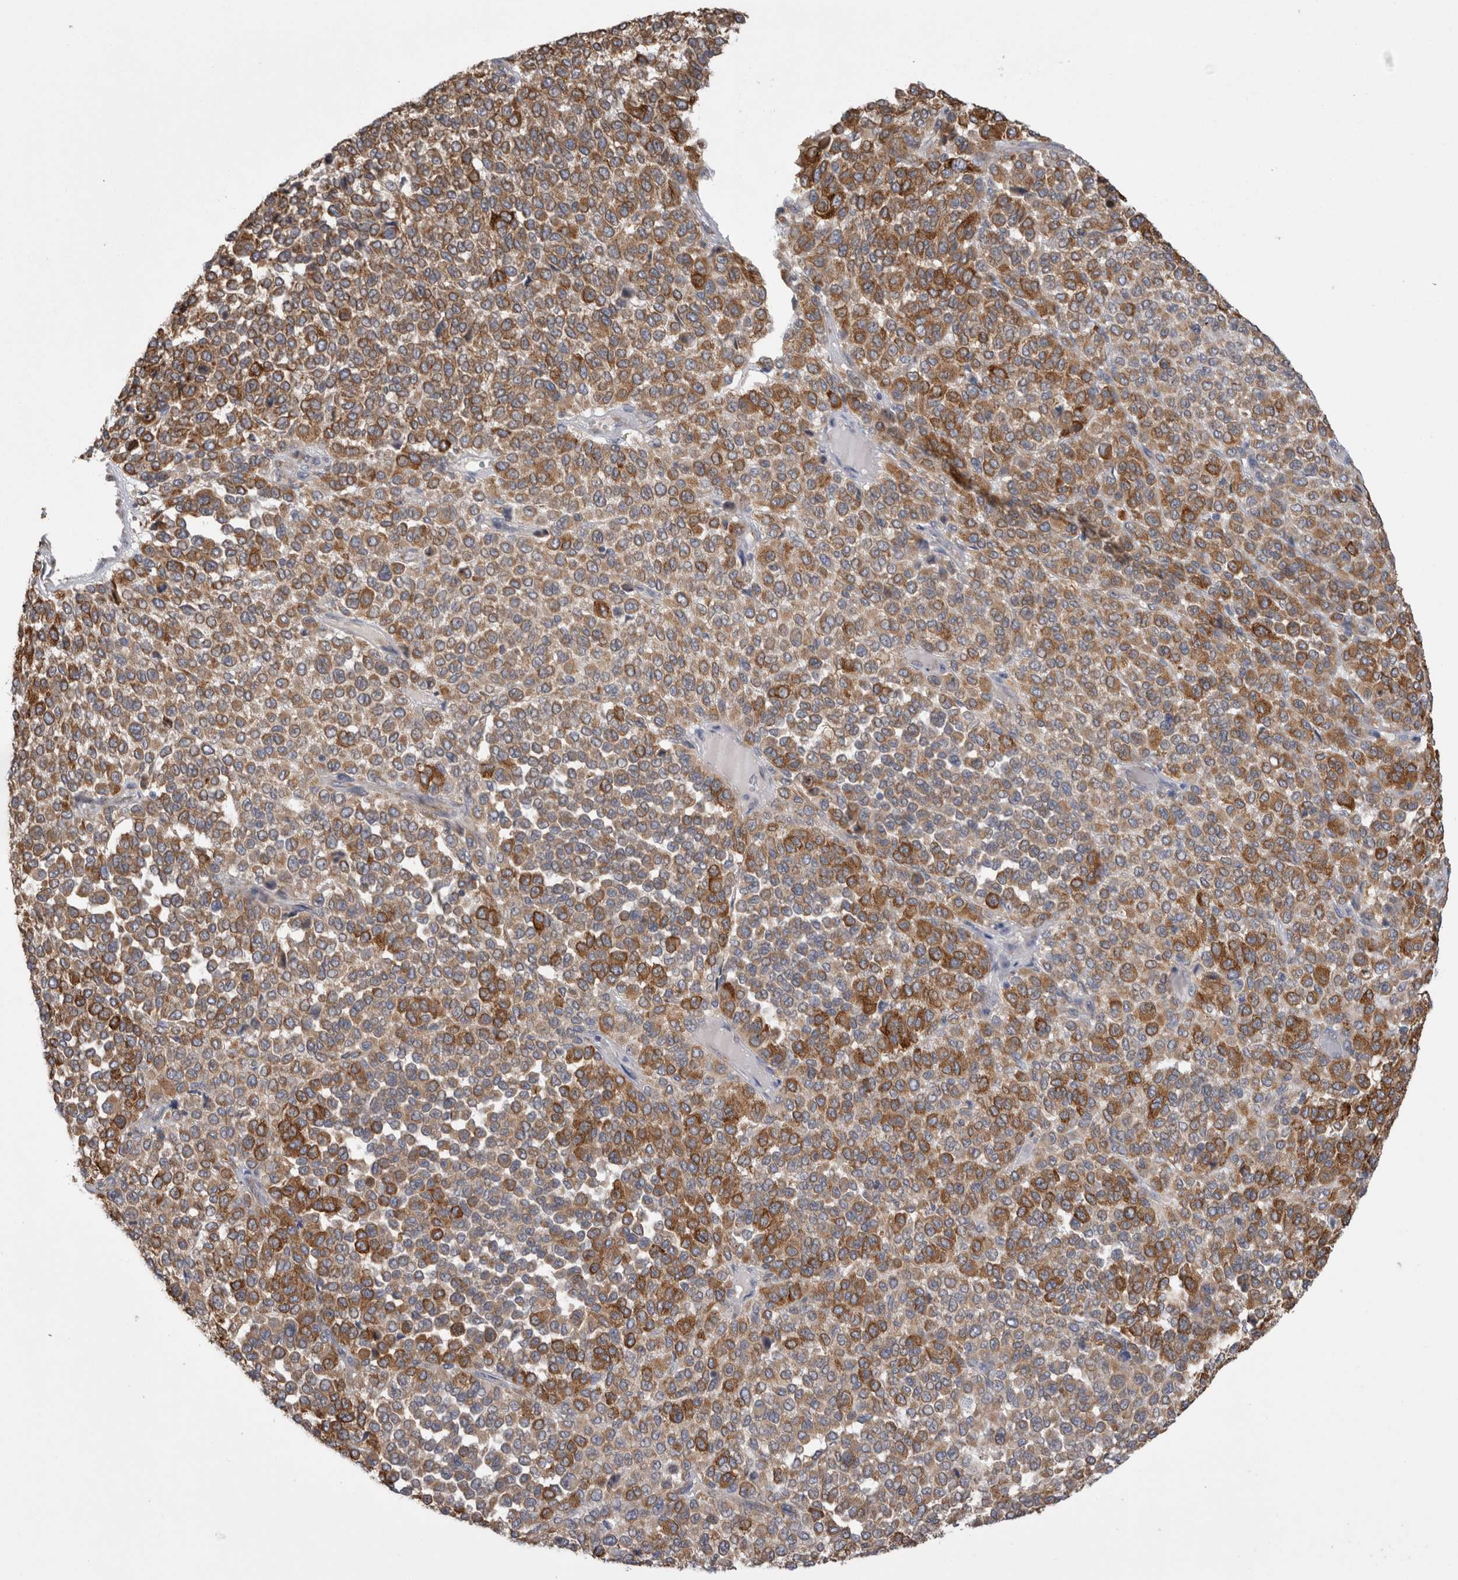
{"staining": {"intensity": "moderate", "quantity": ">75%", "location": "cytoplasmic/membranous"}, "tissue": "melanoma", "cell_type": "Tumor cells", "image_type": "cancer", "snomed": [{"axis": "morphology", "description": "Malignant melanoma, Metastatic site"}, {"axis": "topography", "description": "Pancreas"}], "caption": "Immunohistochemical staining of malignant melanoma (metastatic site) exhibits medium levels of moderate cytoplasmic/membranous staining in about >75% of tumor cells. Immunohistochemistry stains the protein in brown and the nuclei are stained blue.", "gene": "ZNF341", "patient": {"sex": "female", "age": 30}}